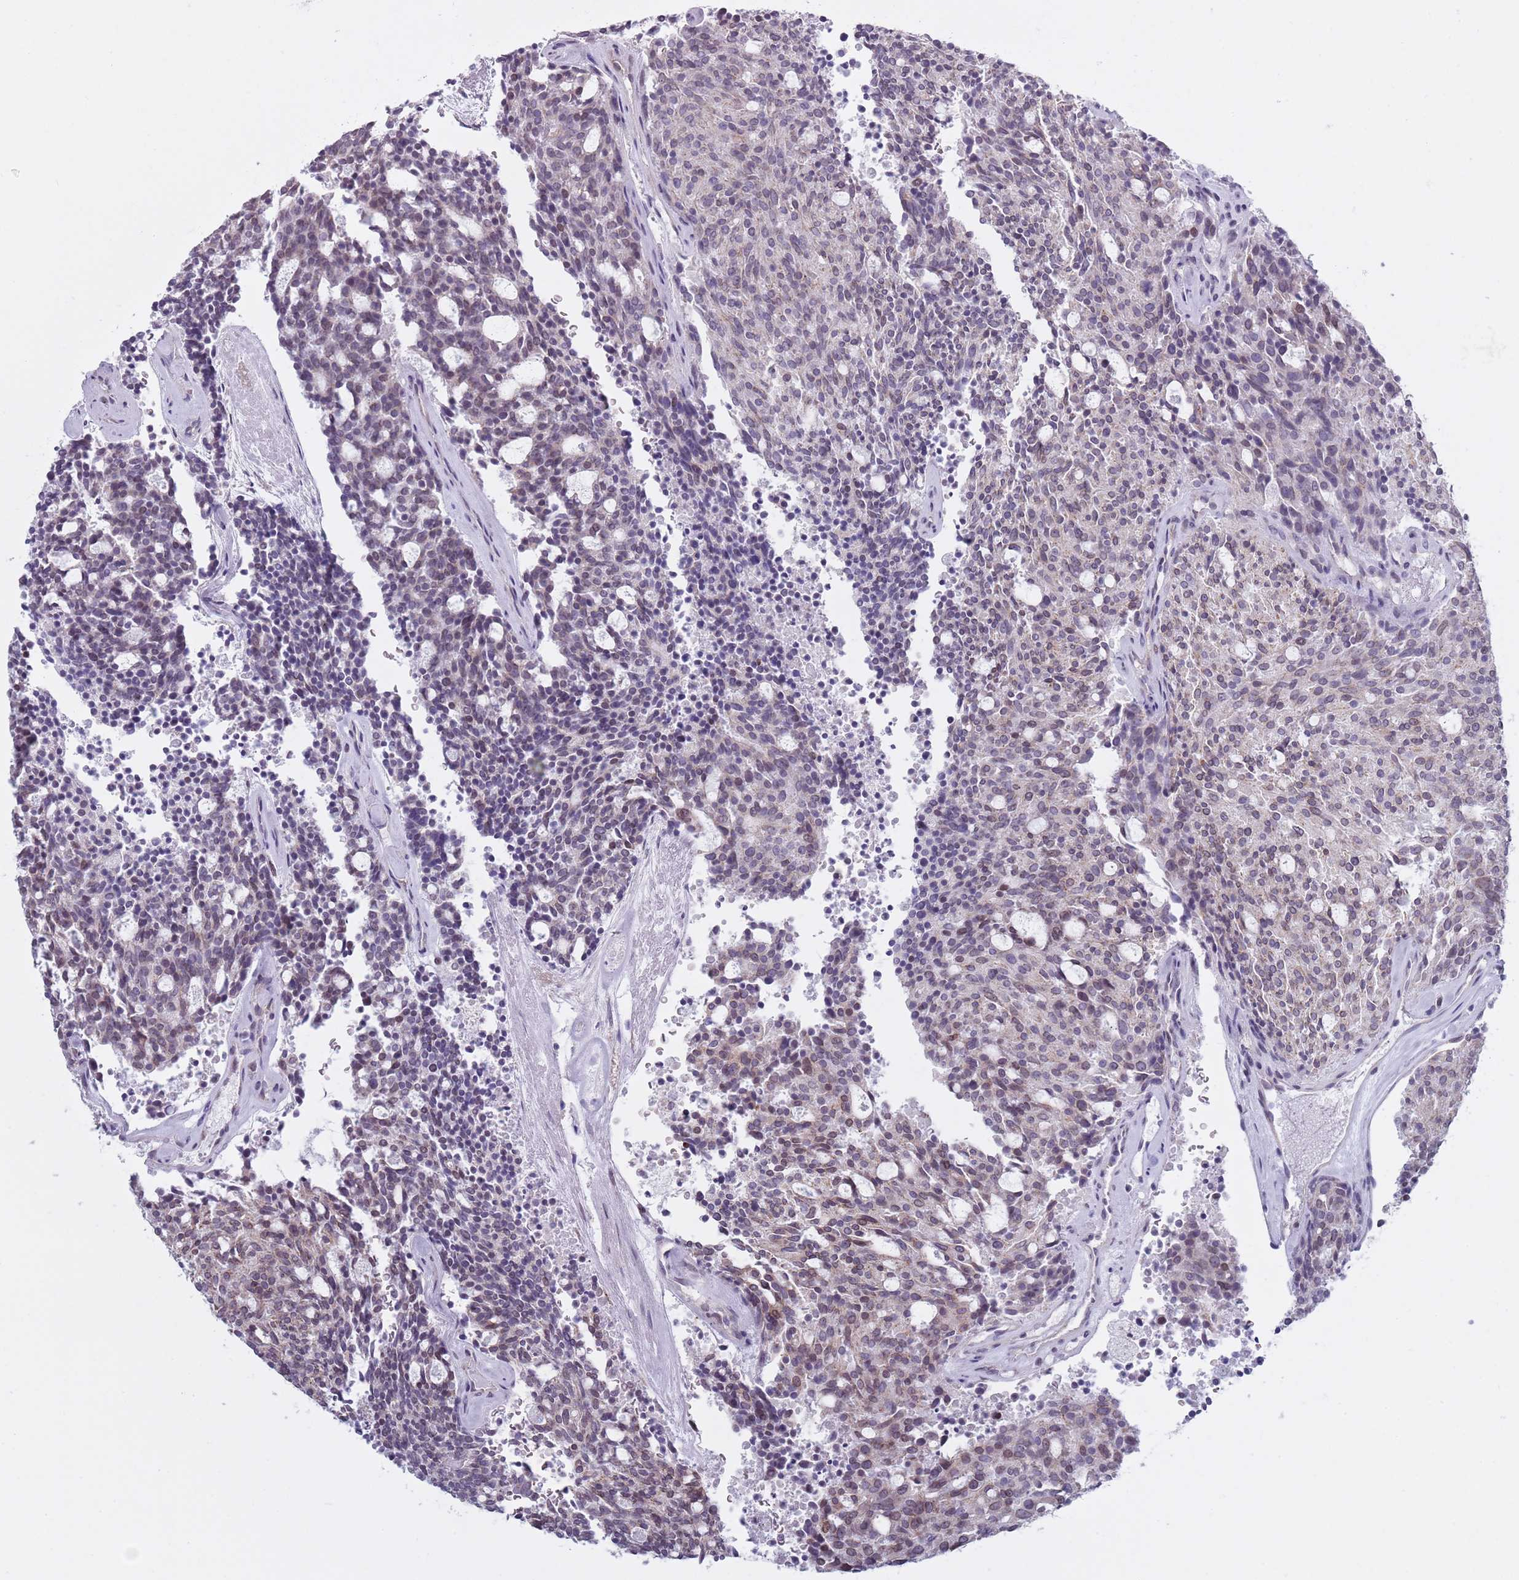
{"staining": {"intensity": "weak", "quantity": "<25%", "location": "cytoplasmic/membranous"}, "tissue": "carcinoid", "cell_type": "Tumor cells", "image_type": "cancer", "snomed": [{"axis": "morphology", "description": "Carcinoid, malignant, NOS"}, {"axis": "topography", "description": "Pancreas"}], "caption": "Tumor cells are negative for protein expression in human malignant carcinoid.", "gene": "ZKSCAN2", "patient": {"sex": "female", "age": 54}}